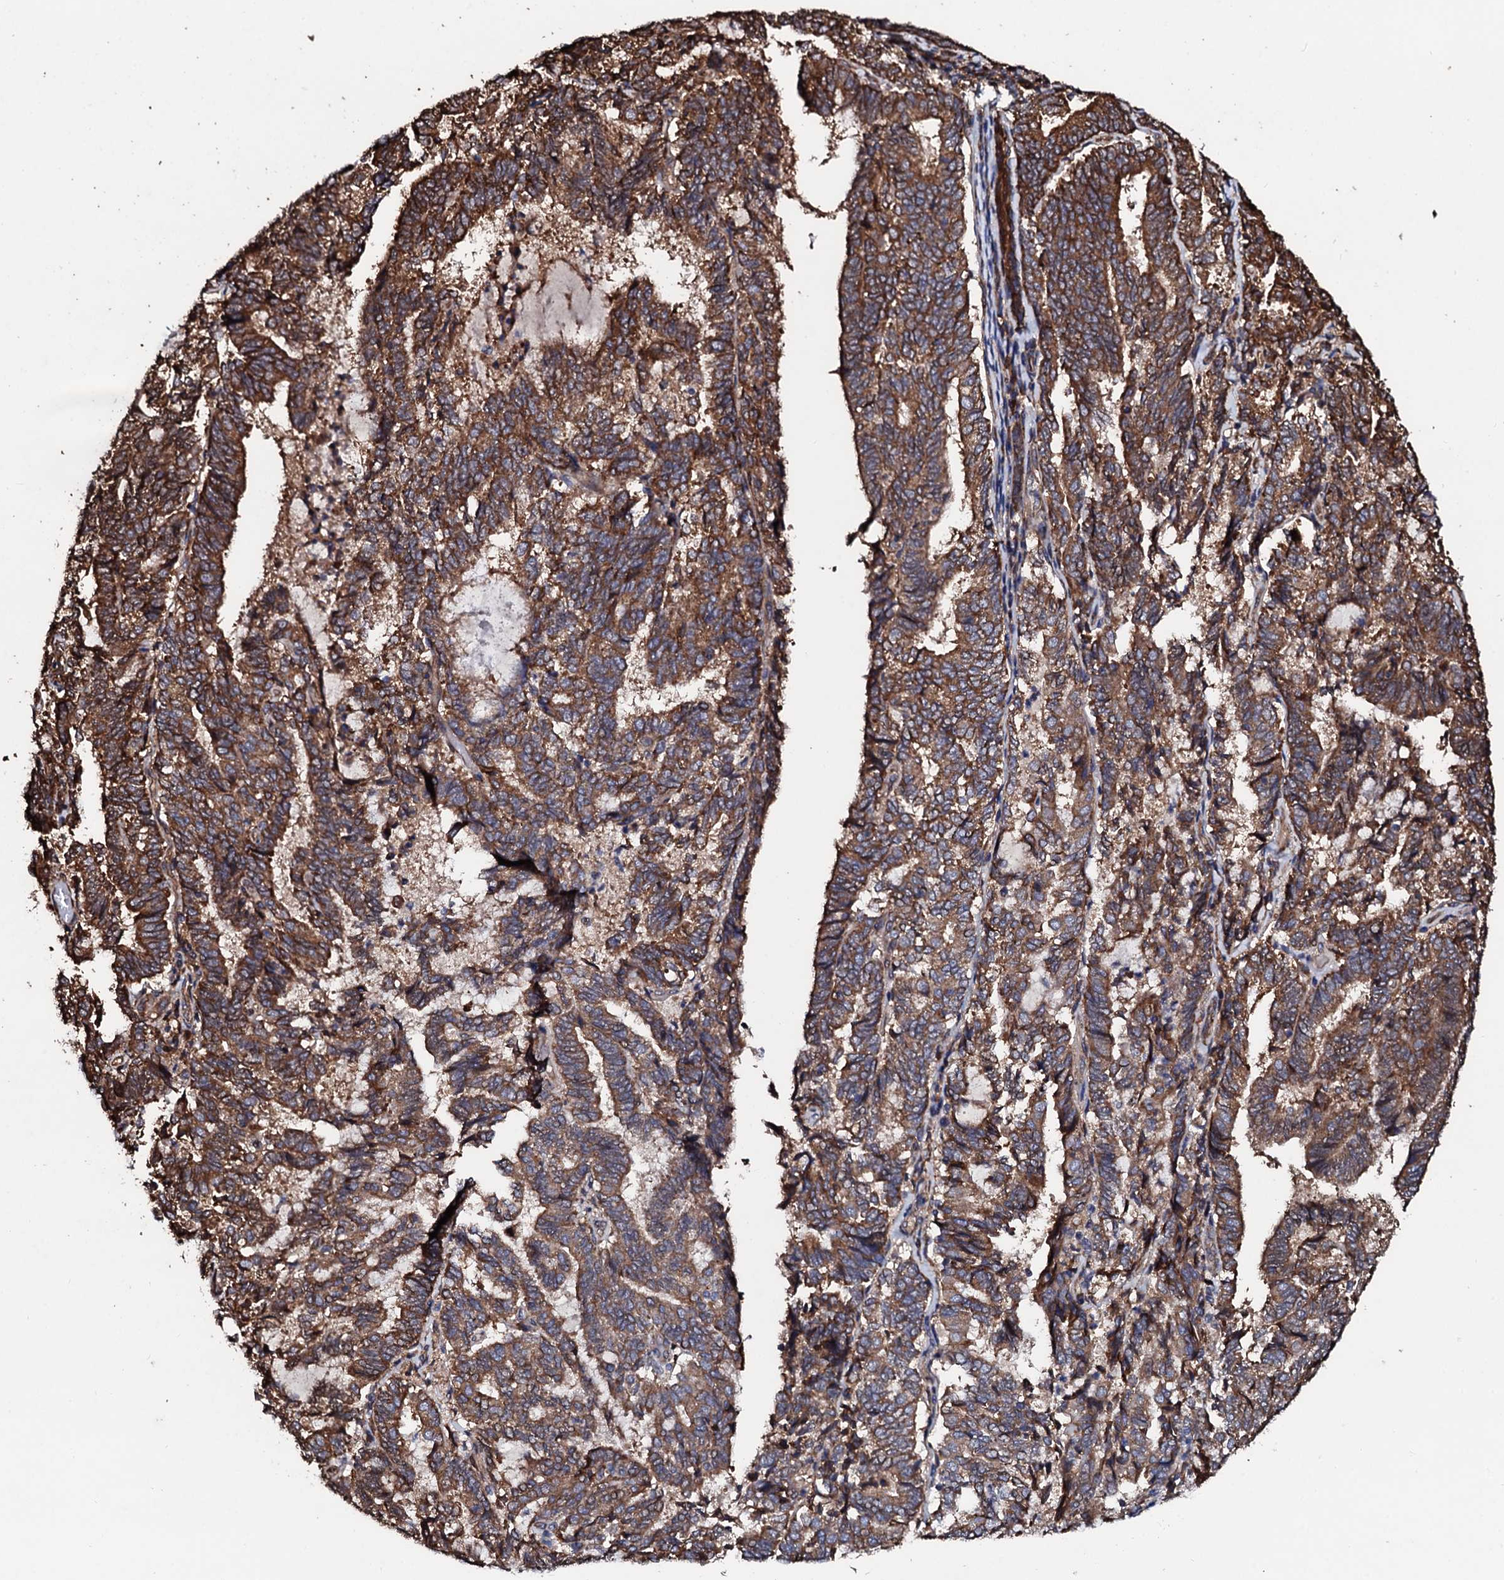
{"staining": {"intensity": "strong", "quantity": ">75%", "location": "cytoplasmic/membranous"}, "tissue": "endometrial cancer", "cell_type": "Tumor cells", "image_type": "cancer", "snomed": [{"axis": "morphology", "description": "Adenocarcinoma, NOS"}, {"axis": "topography", "description": "Endometrium"}], "caption": "Tumor cells display strong cytoplasmic/membranous positivity in approximately >75% of cells in adenocarcinoma (endometrial). (Stains: DAB in brown, nuclei in blue, Microscopy: brightfield microscopy at high magnification).", "gene": "CKAP5", "patient": {"sex": "female", "age": 80}}